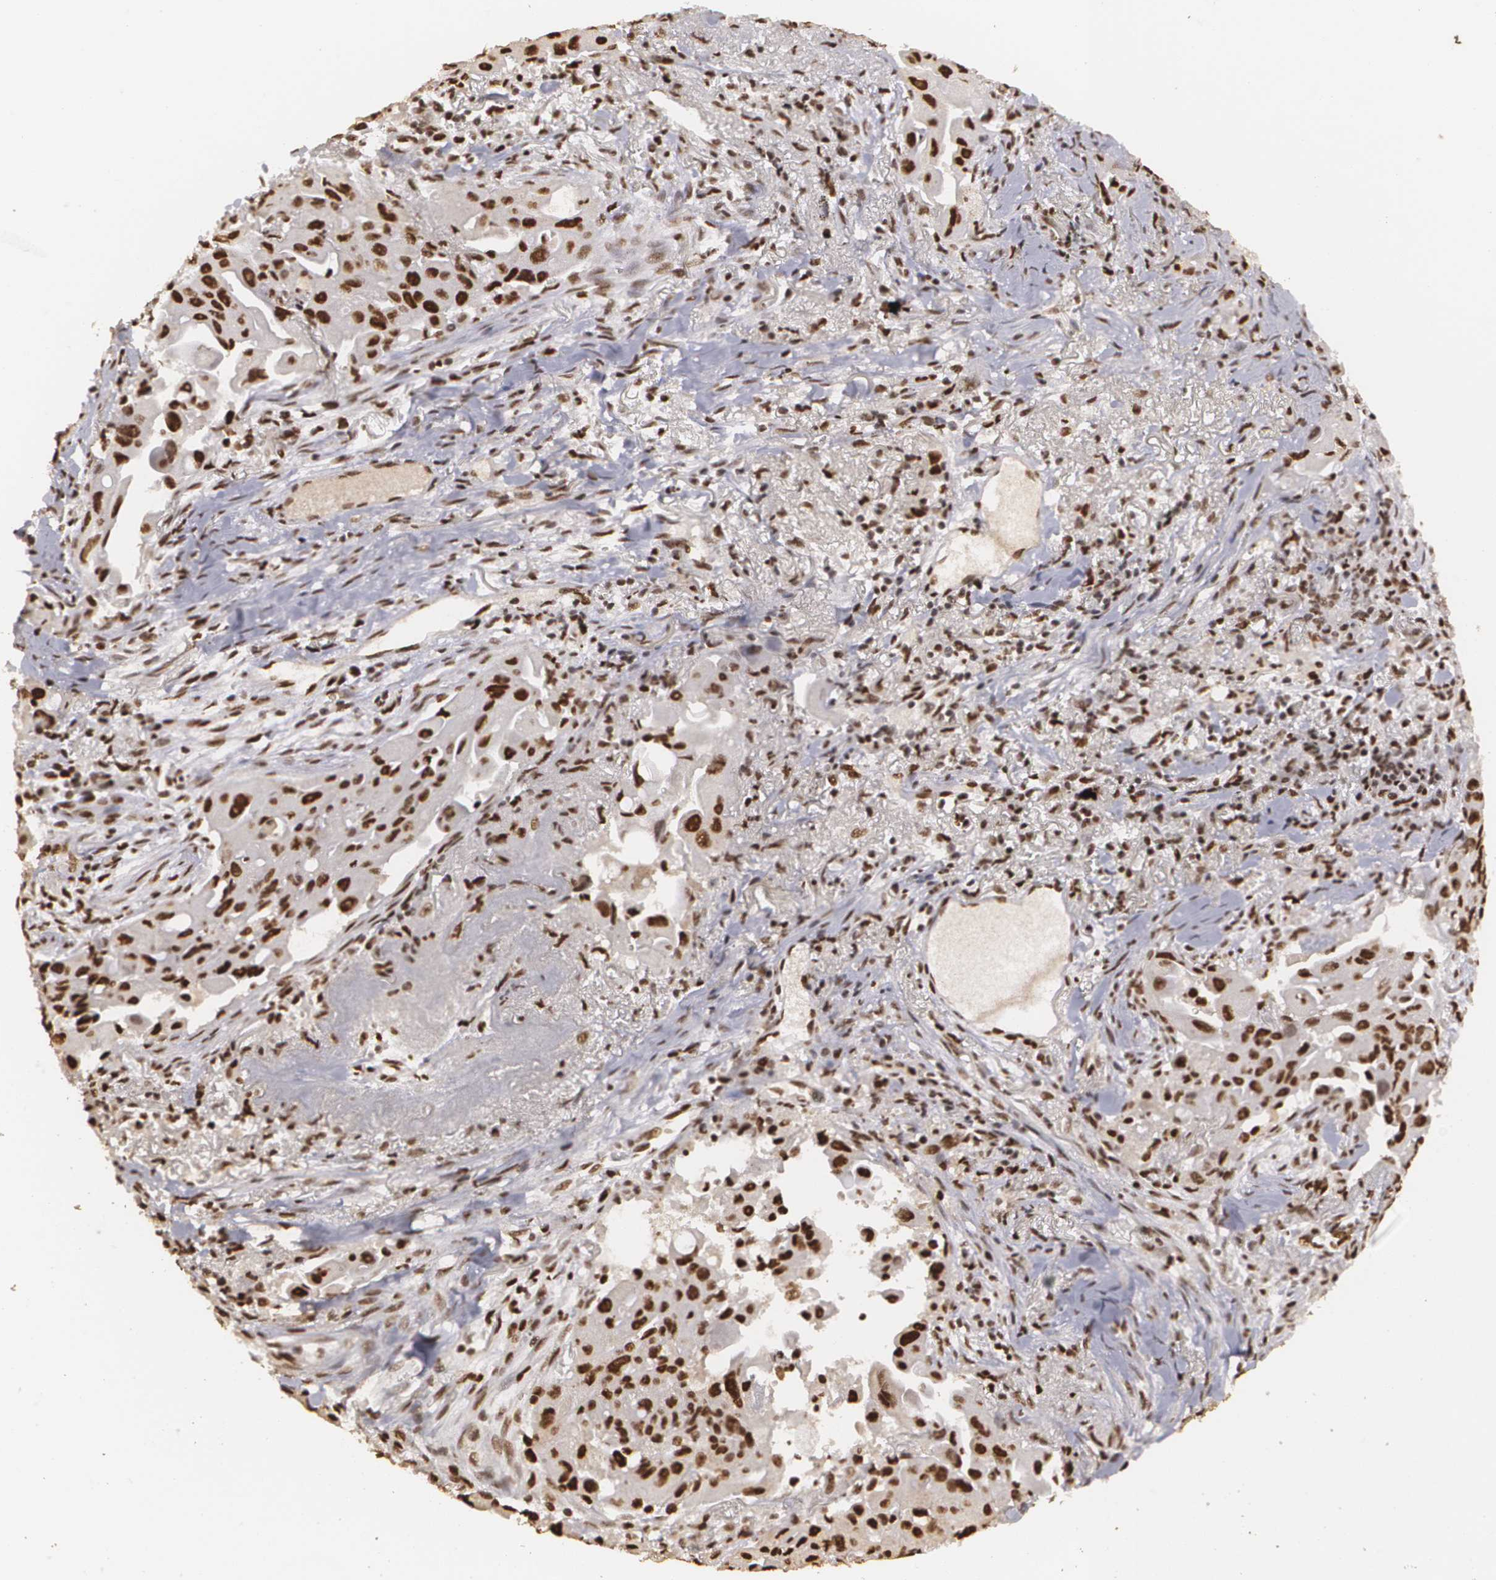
{"staining": {"intensity": "strong", "quantity": ">75%", "location": "nuclear"}, "tissue": "lung cancer", "cell_type": "Tumor cells", "image_type": "cancer", "snomed": [{"axis": "morphology", "description": "Adenocarcinoma, NOS"}, {"axis": "topography", "description": "Lung"}], "caption": "Immunohistochemistry (IHC) staining of lung cancer, which exhibits high levels of strong nuclear expression in approximately >75% of tumor cells indicating strong nuclear protein staining. The staining was performed using DAB (brown) for protein detection and nuclei were counterstained in hematoxylin (blue).", "gene": "RCOR1", "patient": {"sex": "male", "age": 68}}